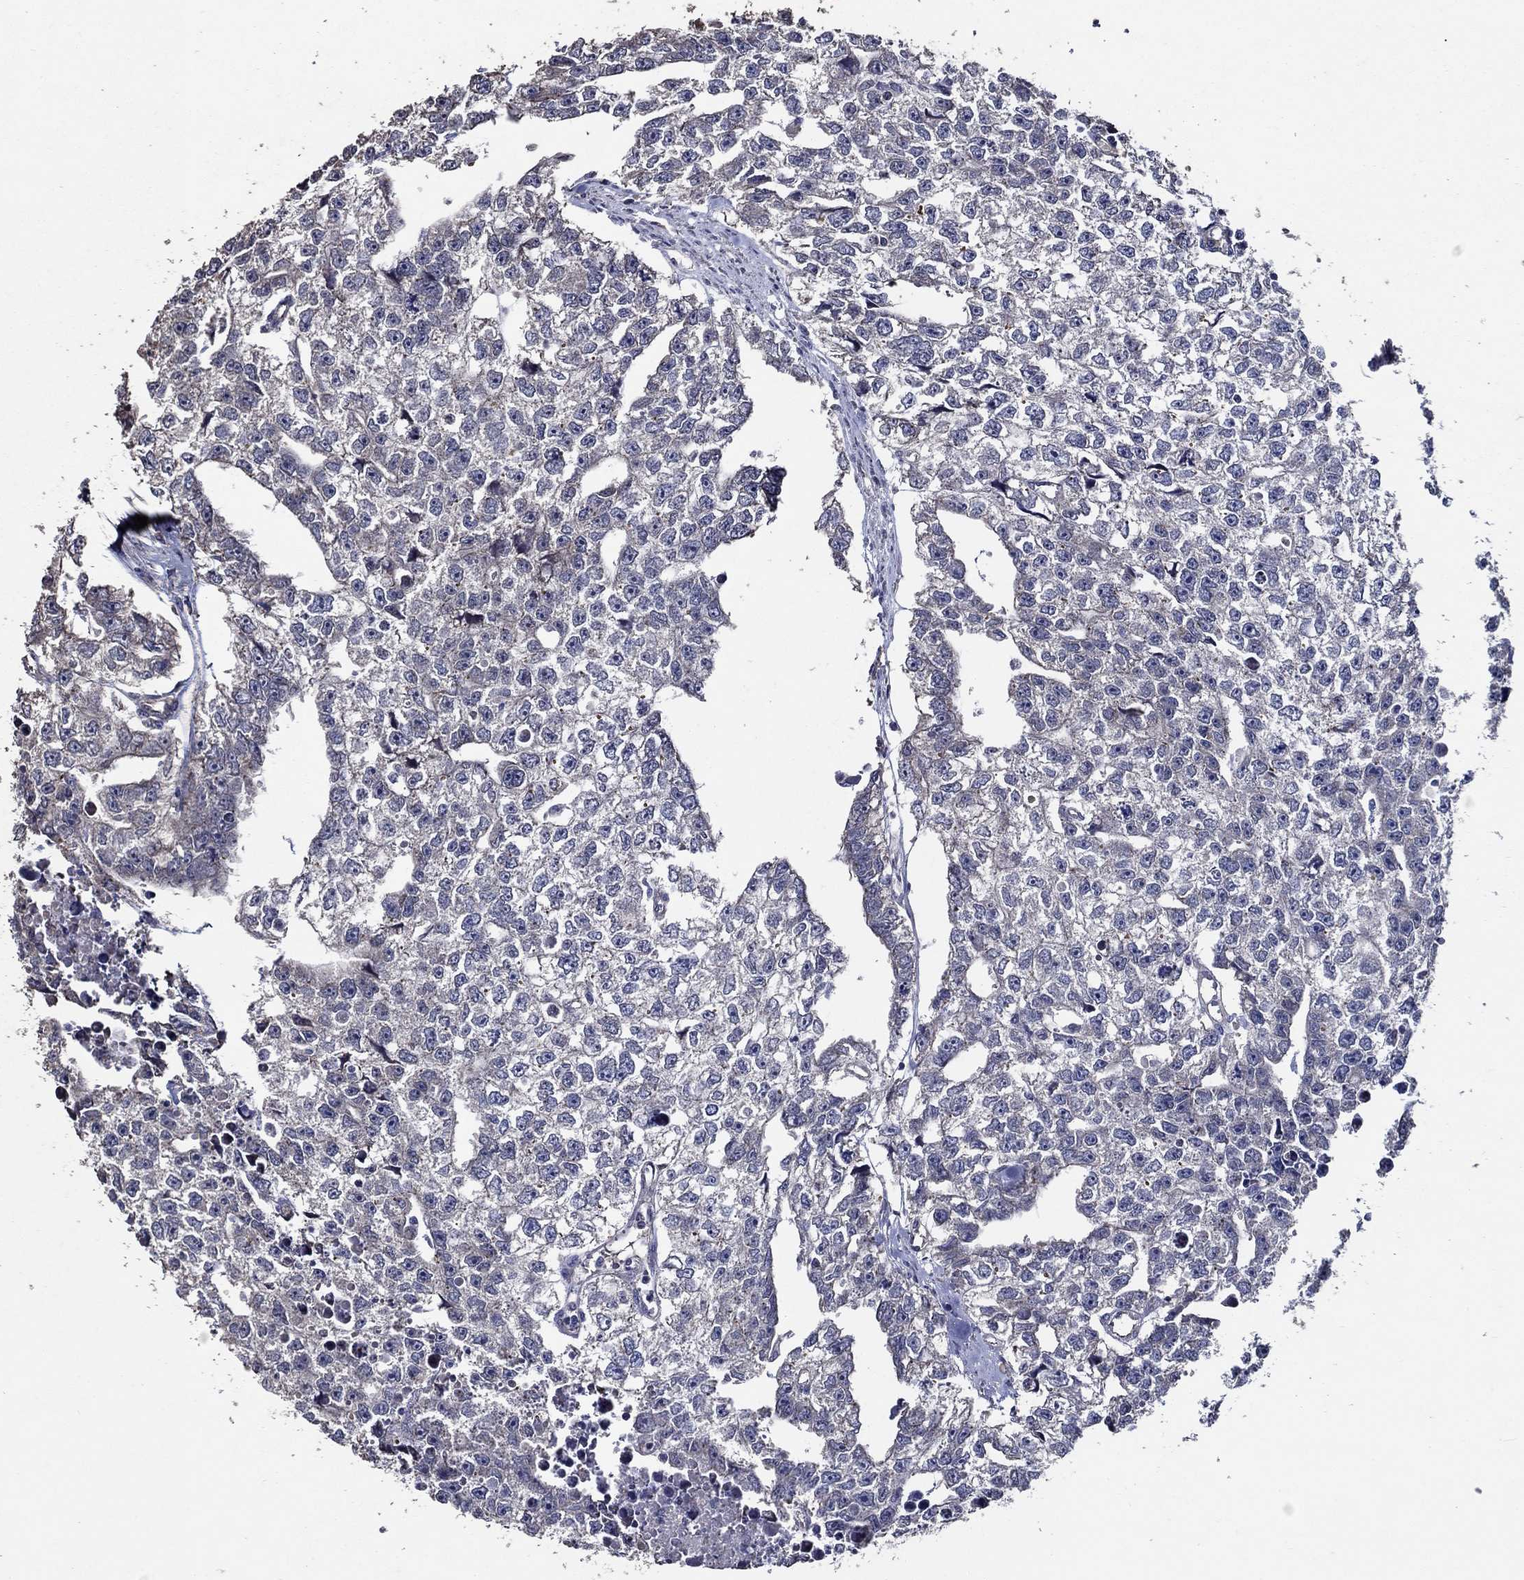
{"staining": {"intensity": "negative", "quantity": "none", "location": "none"}, "tissue": "testis cancer", "cell_type": "Tumor cells", "image_type": "cancer", "snomed": [{"axis": "morphology", "description": "Carcinoma, Embryonal, NOS"}, {"axis": "morphology", "description": "Teratoma, malignant, NOS"}, {"axis": "topography", "description": "Testis"}], "caption": "High power microscopy micrograph of an IHC histopathology image of testis teratoma (malignant), revealing no significant staining in tumor cells.", "gene": "HAP1", "patient": {"sex": "male", "age": 44}}